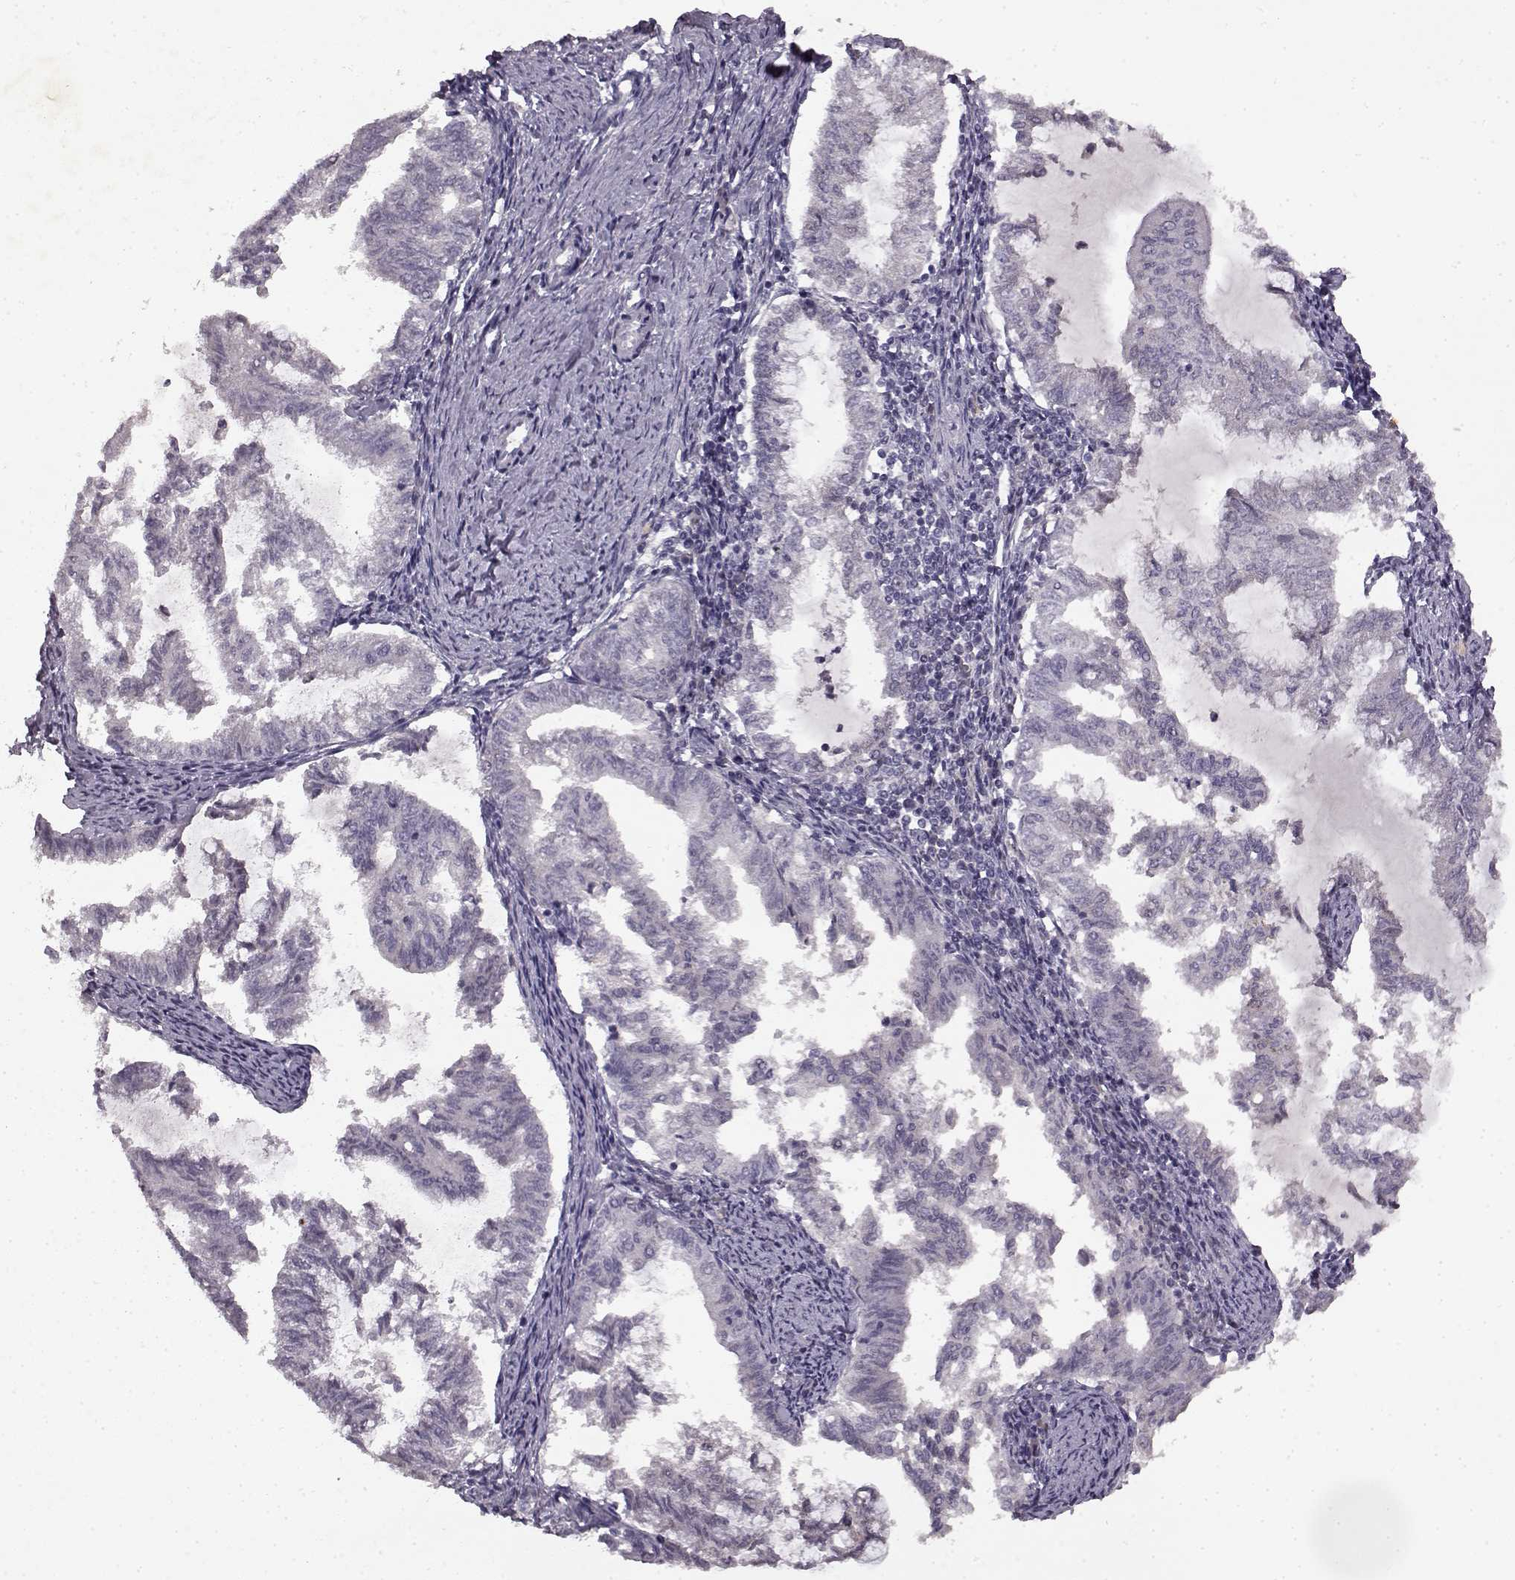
{"staining": {"intensity": "negative", "quantity": "none", "location": "none"}, "tissue": "endometrial cancer", "cell_type": "Tumor cells", "image_type": "cancer", "snomed": [{"axis": "morphology", "description": "Adenocarcinoma, NOS"}, {"axis": "topography", "description": "Endometrium"}], "caption": "This is a histopathology image of IHC staining of endometrial cancer, which shows no staining in tumor cells.", "gene": "SPAG17", "patient": {"sex": "female", "age": 79}}